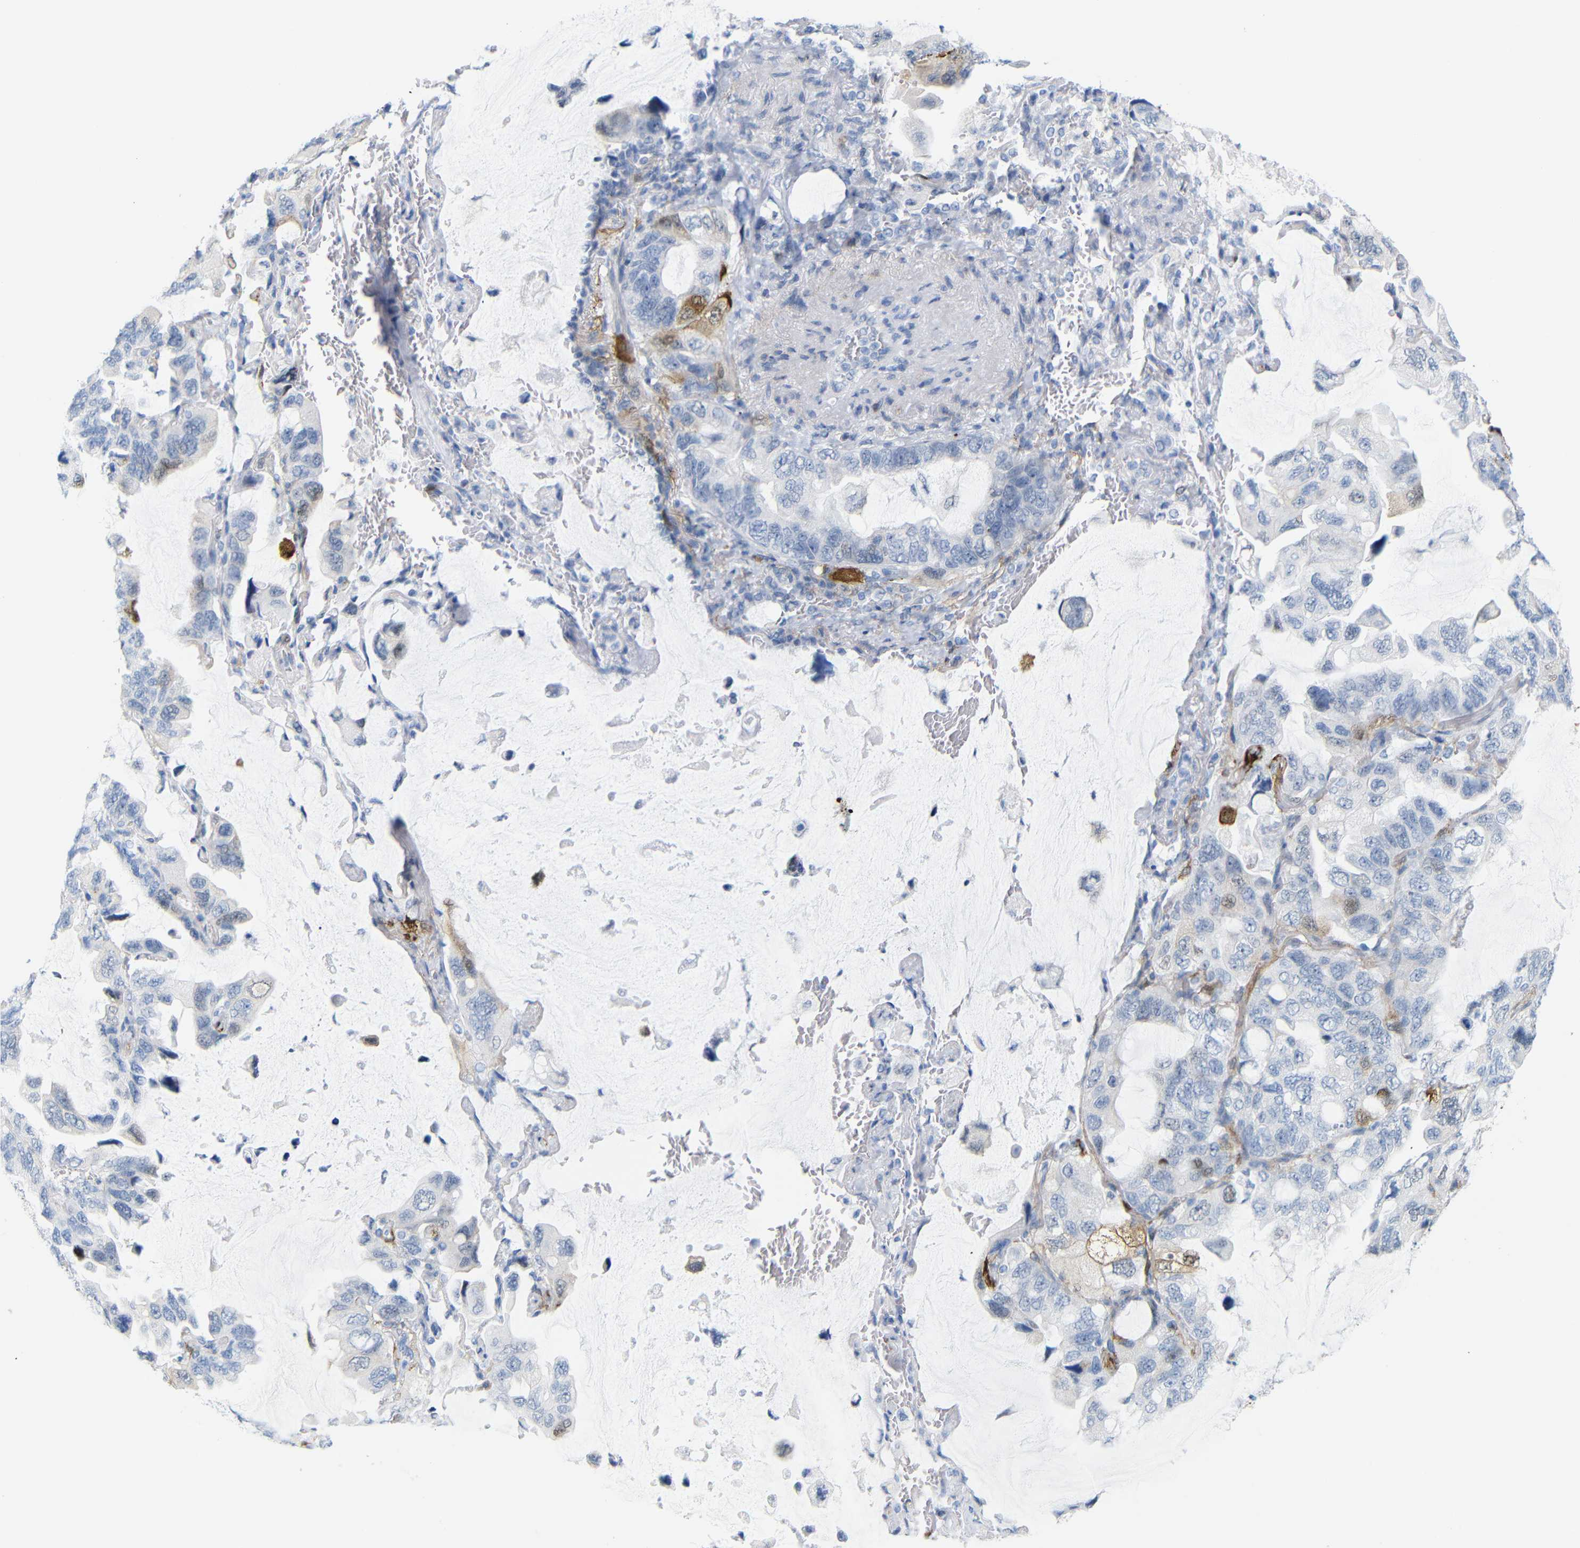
{"staining": {"intensity": "moderate", "quantity": "<25%", "location": "cytoplasmic/membranous,nuclear"}, "tissue": "lung cancer", "cell_type": "Tumor cells", "image_type": "cancer", "snomed": [{"axis": "morphology", "description": "Squamous cell carcinoma, NOS"}, {"axis": "topography", "description": "Lung"}], "caption": "Lung squamous cell carcinoma stained with immunohistochemistry (IHC) shows moderate cytoplasmic/membranous and nuclear staining in approximately <25% of tumor cells. The protein of interest is shown in brown color, while the nuclei are stained blue.", "gene": "MT1A", "patient": {"sex": "female", "age": 73}}